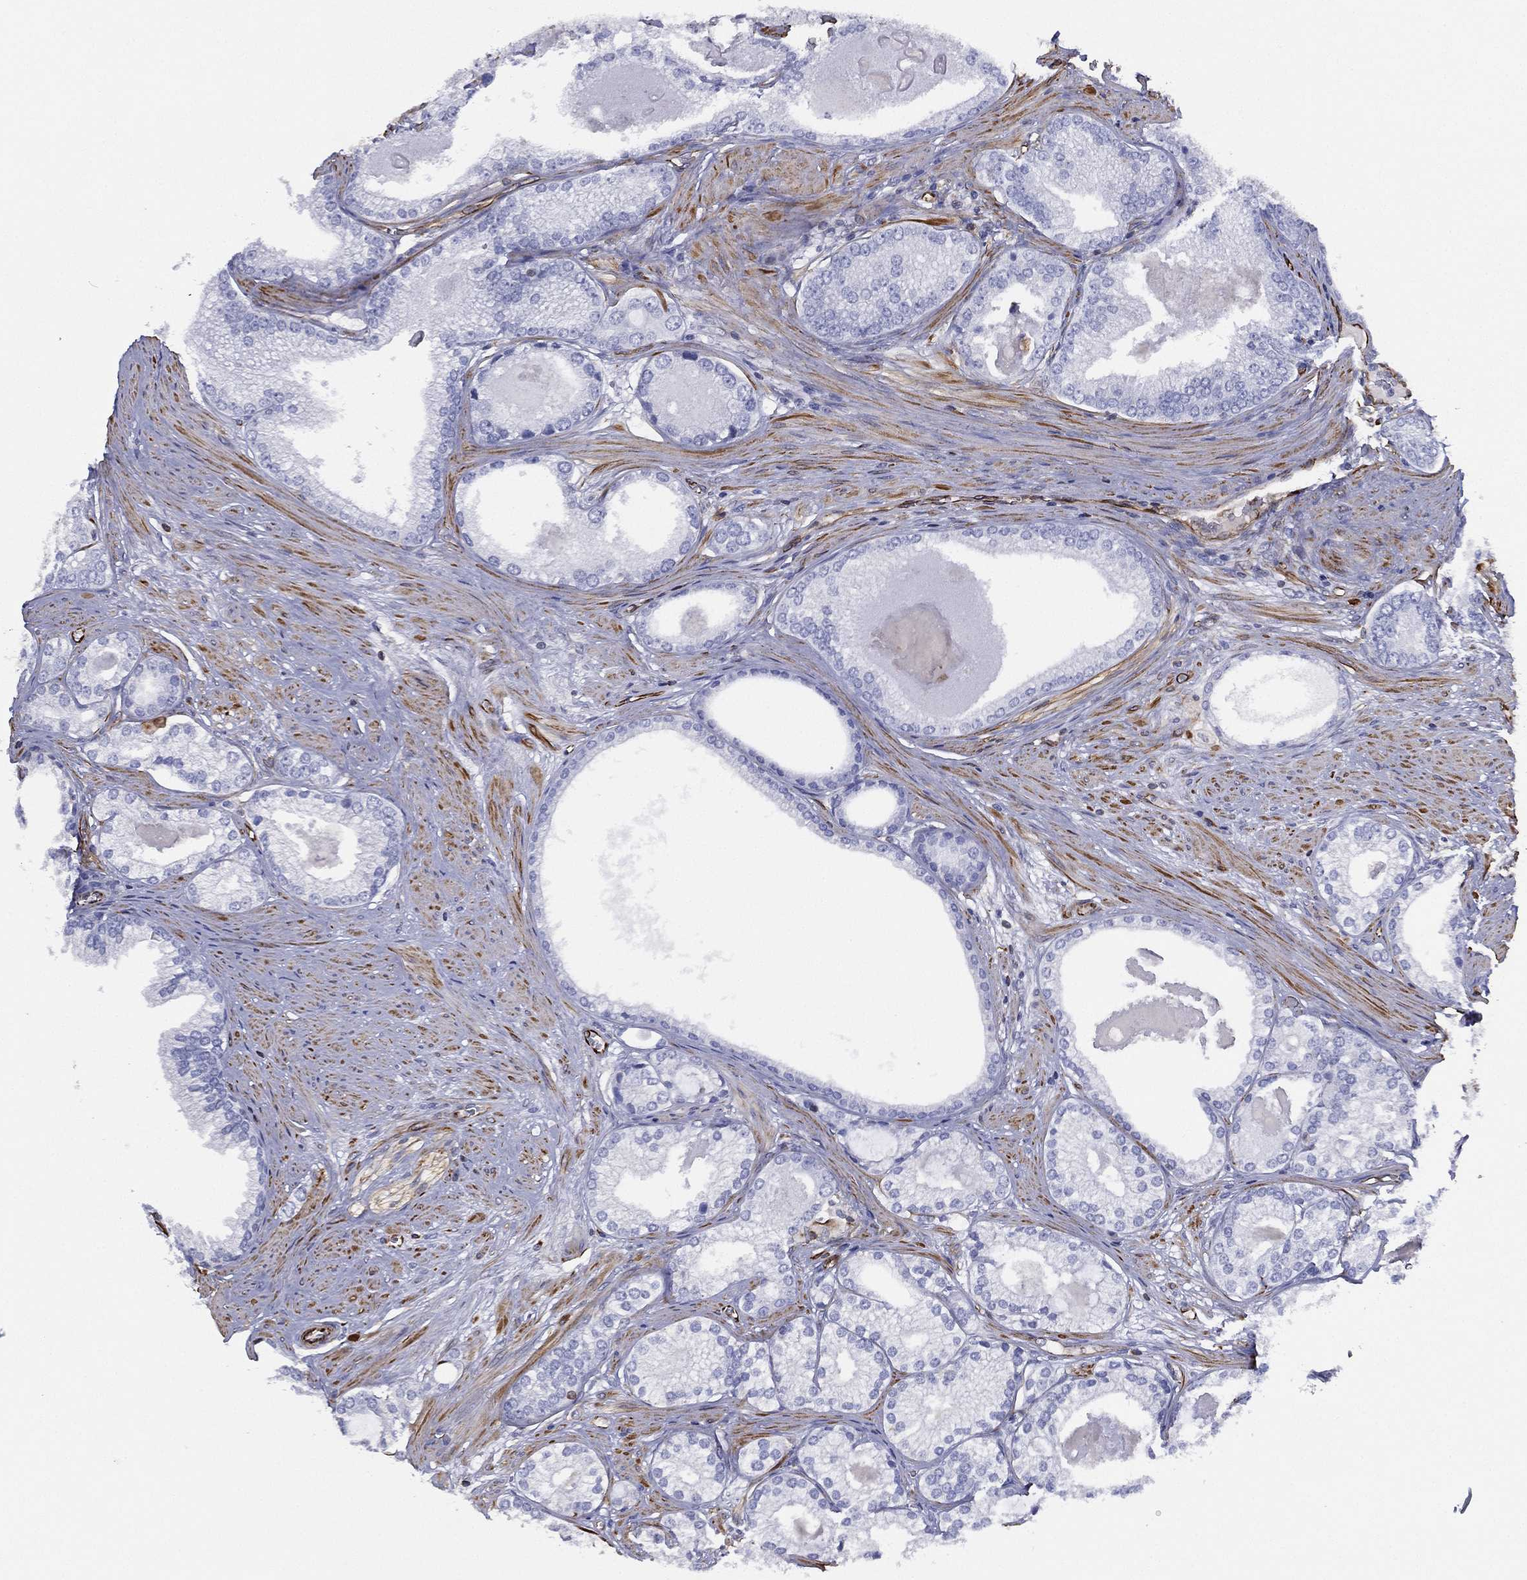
{"staining": {"intensity": "negative", "quantity": "none", "location": "none"}, "tissue": "prostate cancer", "cell_type": "Tumor cells", "image_type": "cancer", "snomed": [{"axis": "morphology", "description": "Adenocarcinoma, High grade"}, {"axis": "topography", "description": "Prostate and seminal vesicle, NOS"}], "caption": "Tumor cells are negative for protein expression in human prostate cancer (adenocarcinoma (high-grade)). (DAB immunohistochemistry, high magnification).", "gene": "MAS1", "patient": {"sex": "male", "age": 62}}